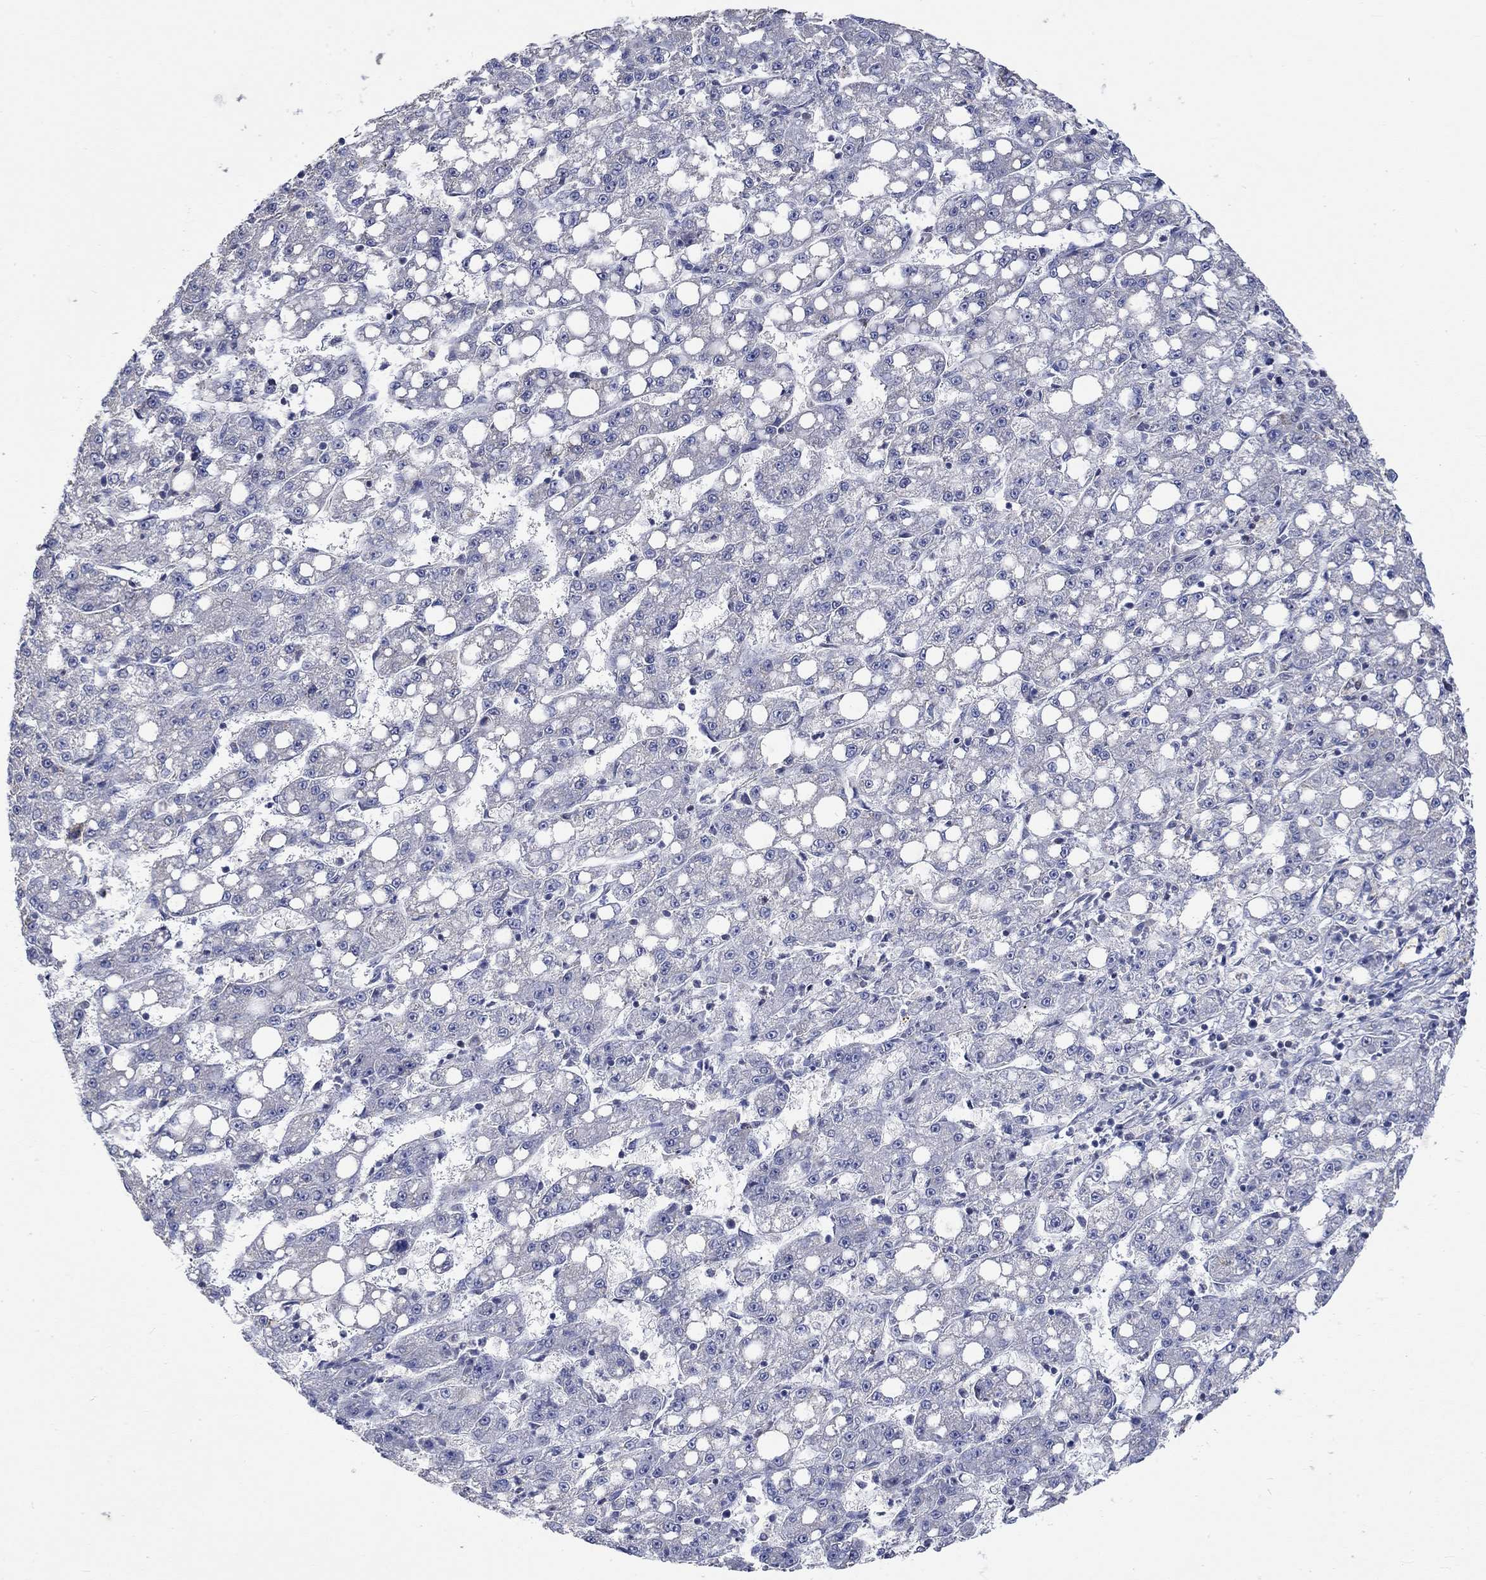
{"staining": {"intensity": "negative", "quantity": "none", "location": "none"}, "tissue": "liver cancer", "cell_type": "Tumor cells", "image_type": "cancer", "snomed": [{"axis": "morphology", "description": "Carcinoma, Hepatocellular, NOS"}, {"axis": "topography", "description": "Liver"}], "caption": "Immunohistochemistry (IHC) image of neoplastic tissue: human liver cancer (hepatocellular carcinoma) stained with DAB (3,3'-diaminobenzidine) demonstrates no significant protein expression in tumor cells.", "gene": "WASF1", "patient": {"sex": "female", "age": 65}}